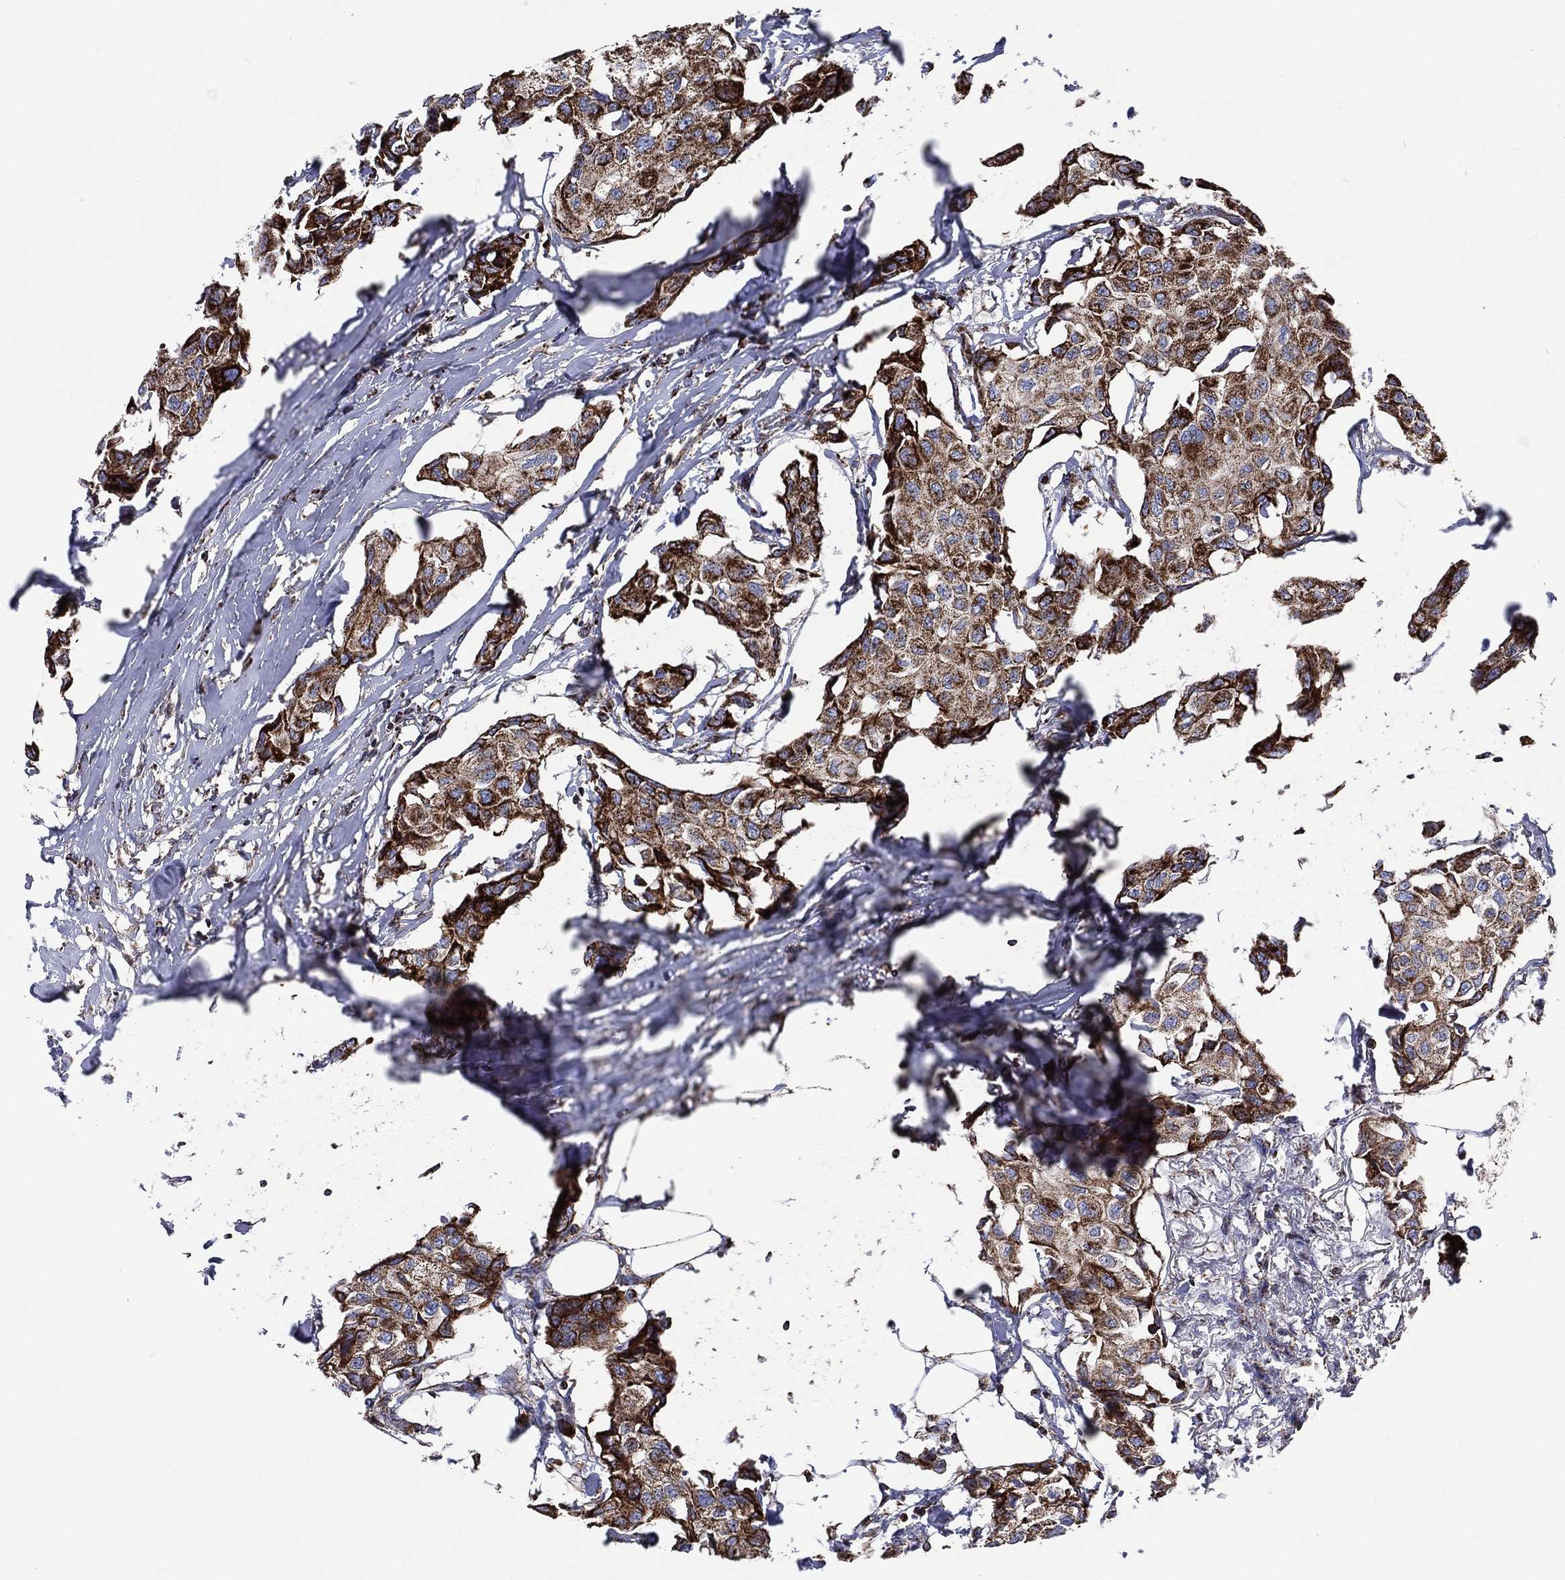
{"staining": {"intensity": "strong", "quantity": ">75%", "location": "cytoplasmic/membranous"}, "tissue": "breast cancer", "cell_type": "Tumor cells", "image_type": "cancer", "snomed": [{"axis": "morphology", "description": "Duct carcinoma"}, {"axis": "topography", "description": "Breast"}], "caption": "A brown stain highlights strong cytoplasmic/membranous positivity of a protein in breast cancer tumor cells.", "gene": "ANKRD37", "patient": {"sex": "female", "age": 80}}